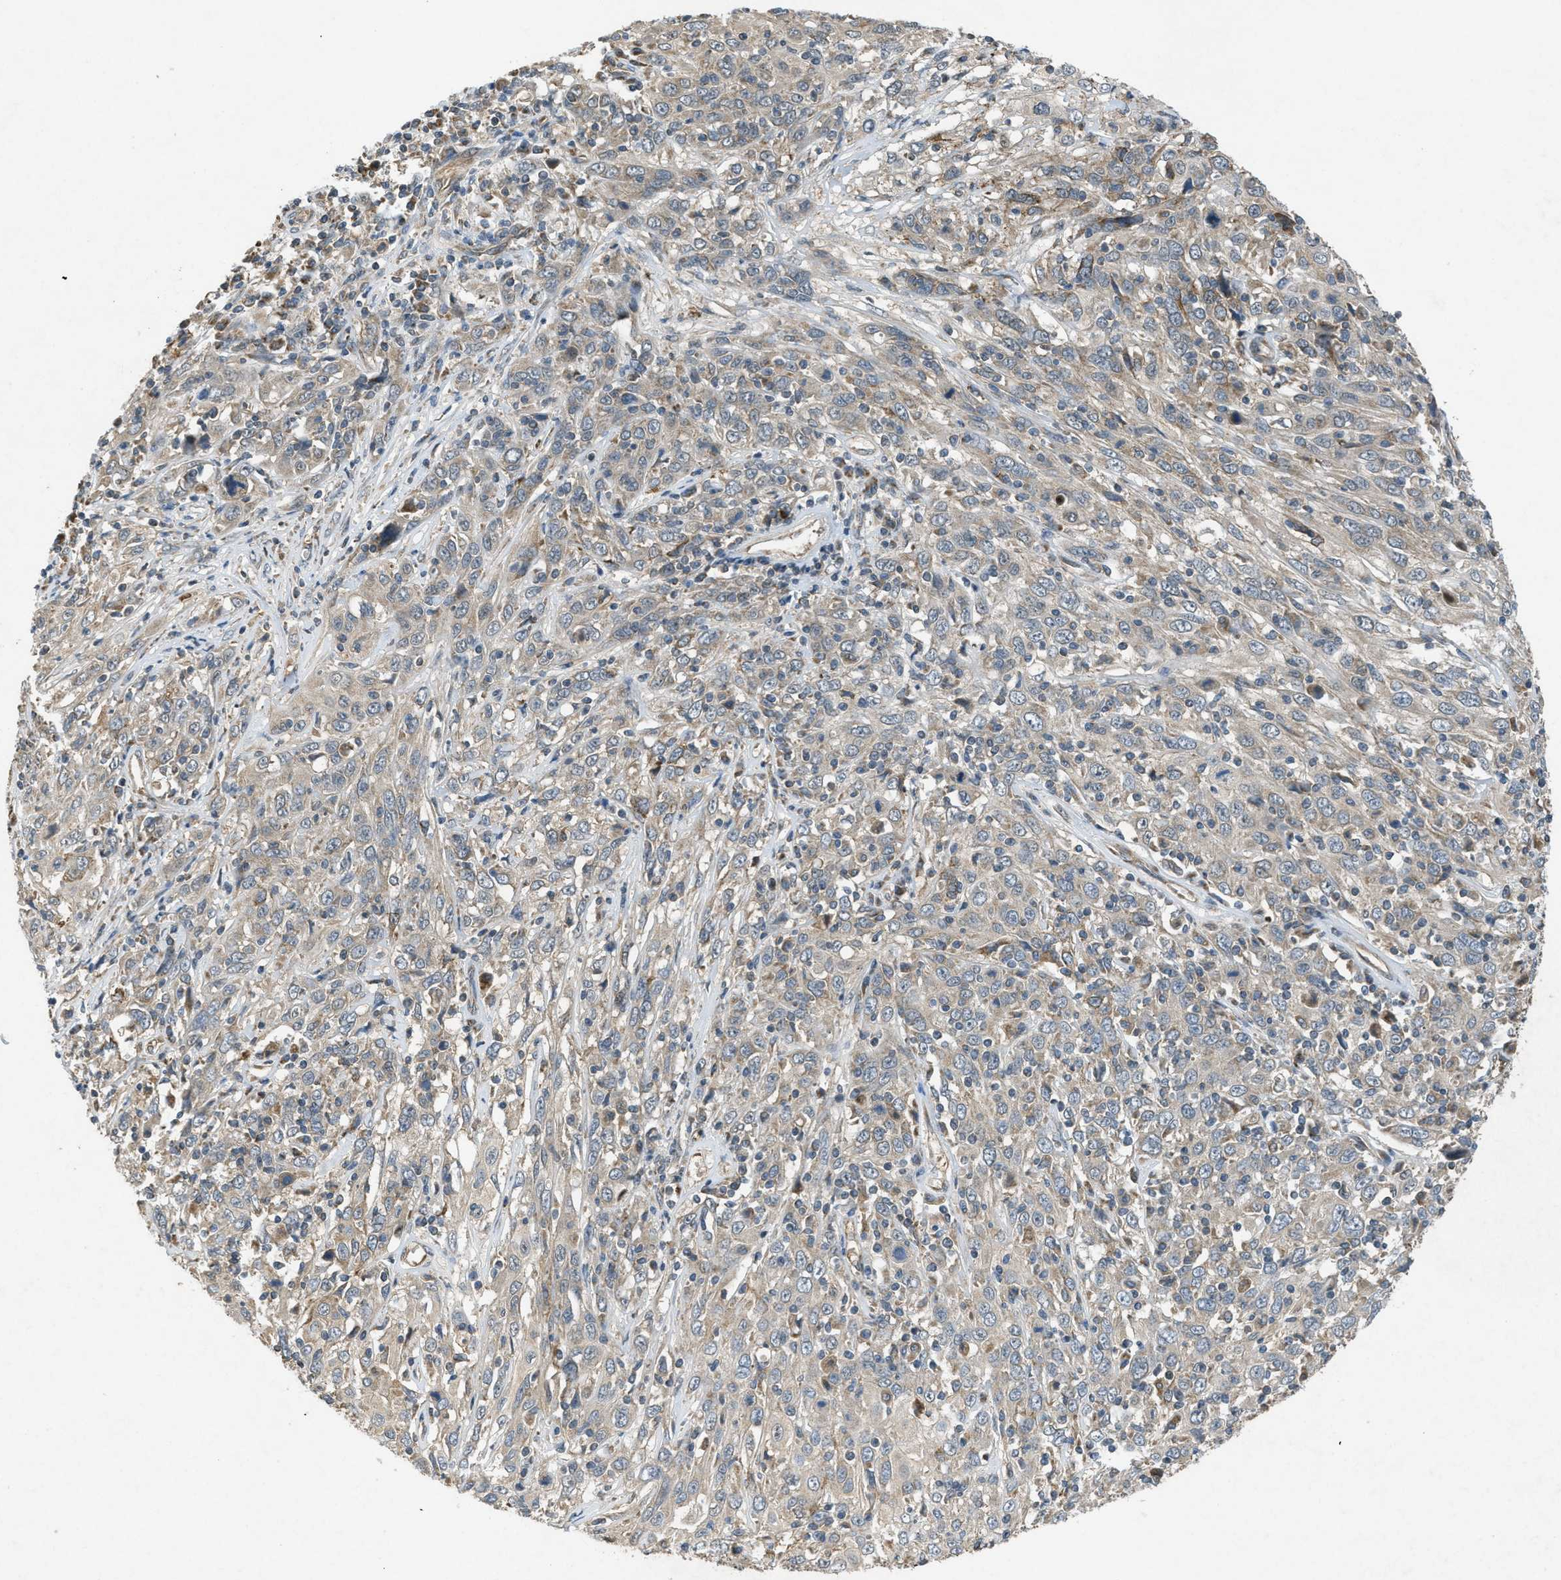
{"staining": {"intensity": "weak", "quantity": "25%-75%", "location": "cytoplasmic/membranous"}, "tissue": "cervical cancer", "cell_type": "Tumor cells", "image_type": "cancer", "snomed": [{"axis": "morphology", "description": "Squamous cell carcinoma, NOS"}, {"axis": "topography", "description": "Cervix"}], "caption": "Tumor cells show weak cytoplasmic/membranous staining in about 25%-75% of cells in cervical cancer (squamous cell carcinoma).", "gene": "PPP1R15A", "patient": {"sex": "female", "age": 46}}